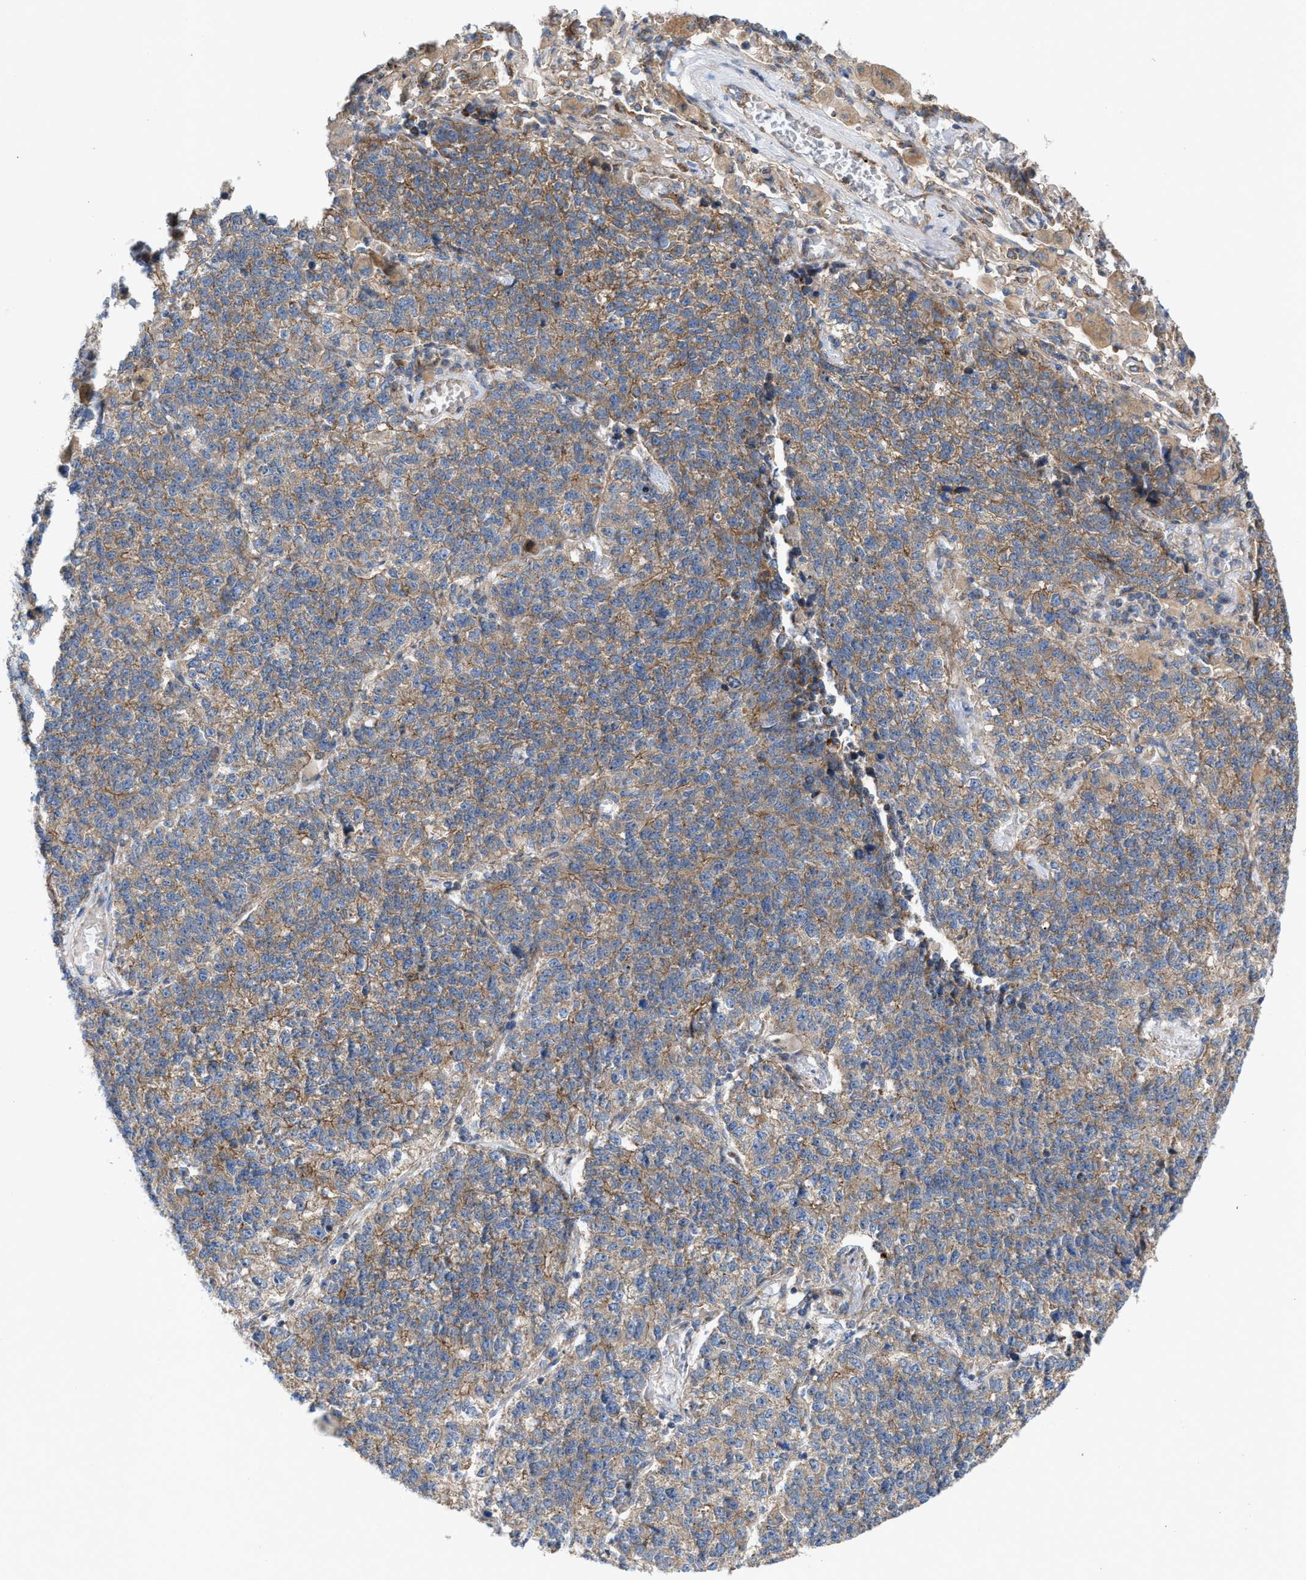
{"staining": {"intensity": "weak", "quantity": ">75%", "location": "cytoplasmic/membranous"}, "tissue": "lung cancer", "cell_type": "Tumor cells", "image_type": "cancer", "snomed": [{"axis": "morphology", "description": "Adenocarcinoma, NOS"}, {"axis": "topography", "description": "Lung"}], "caption": "This image shows adenocarcinoma (lung) stained with IHC to label a protein in brown. The cytoplasmic/membranous of tumor cells show weak positivity for the protein. Nuclei are counter-stained blue.", "gene": "OXSM", "patient": {"sex": "male", "age": 49}}